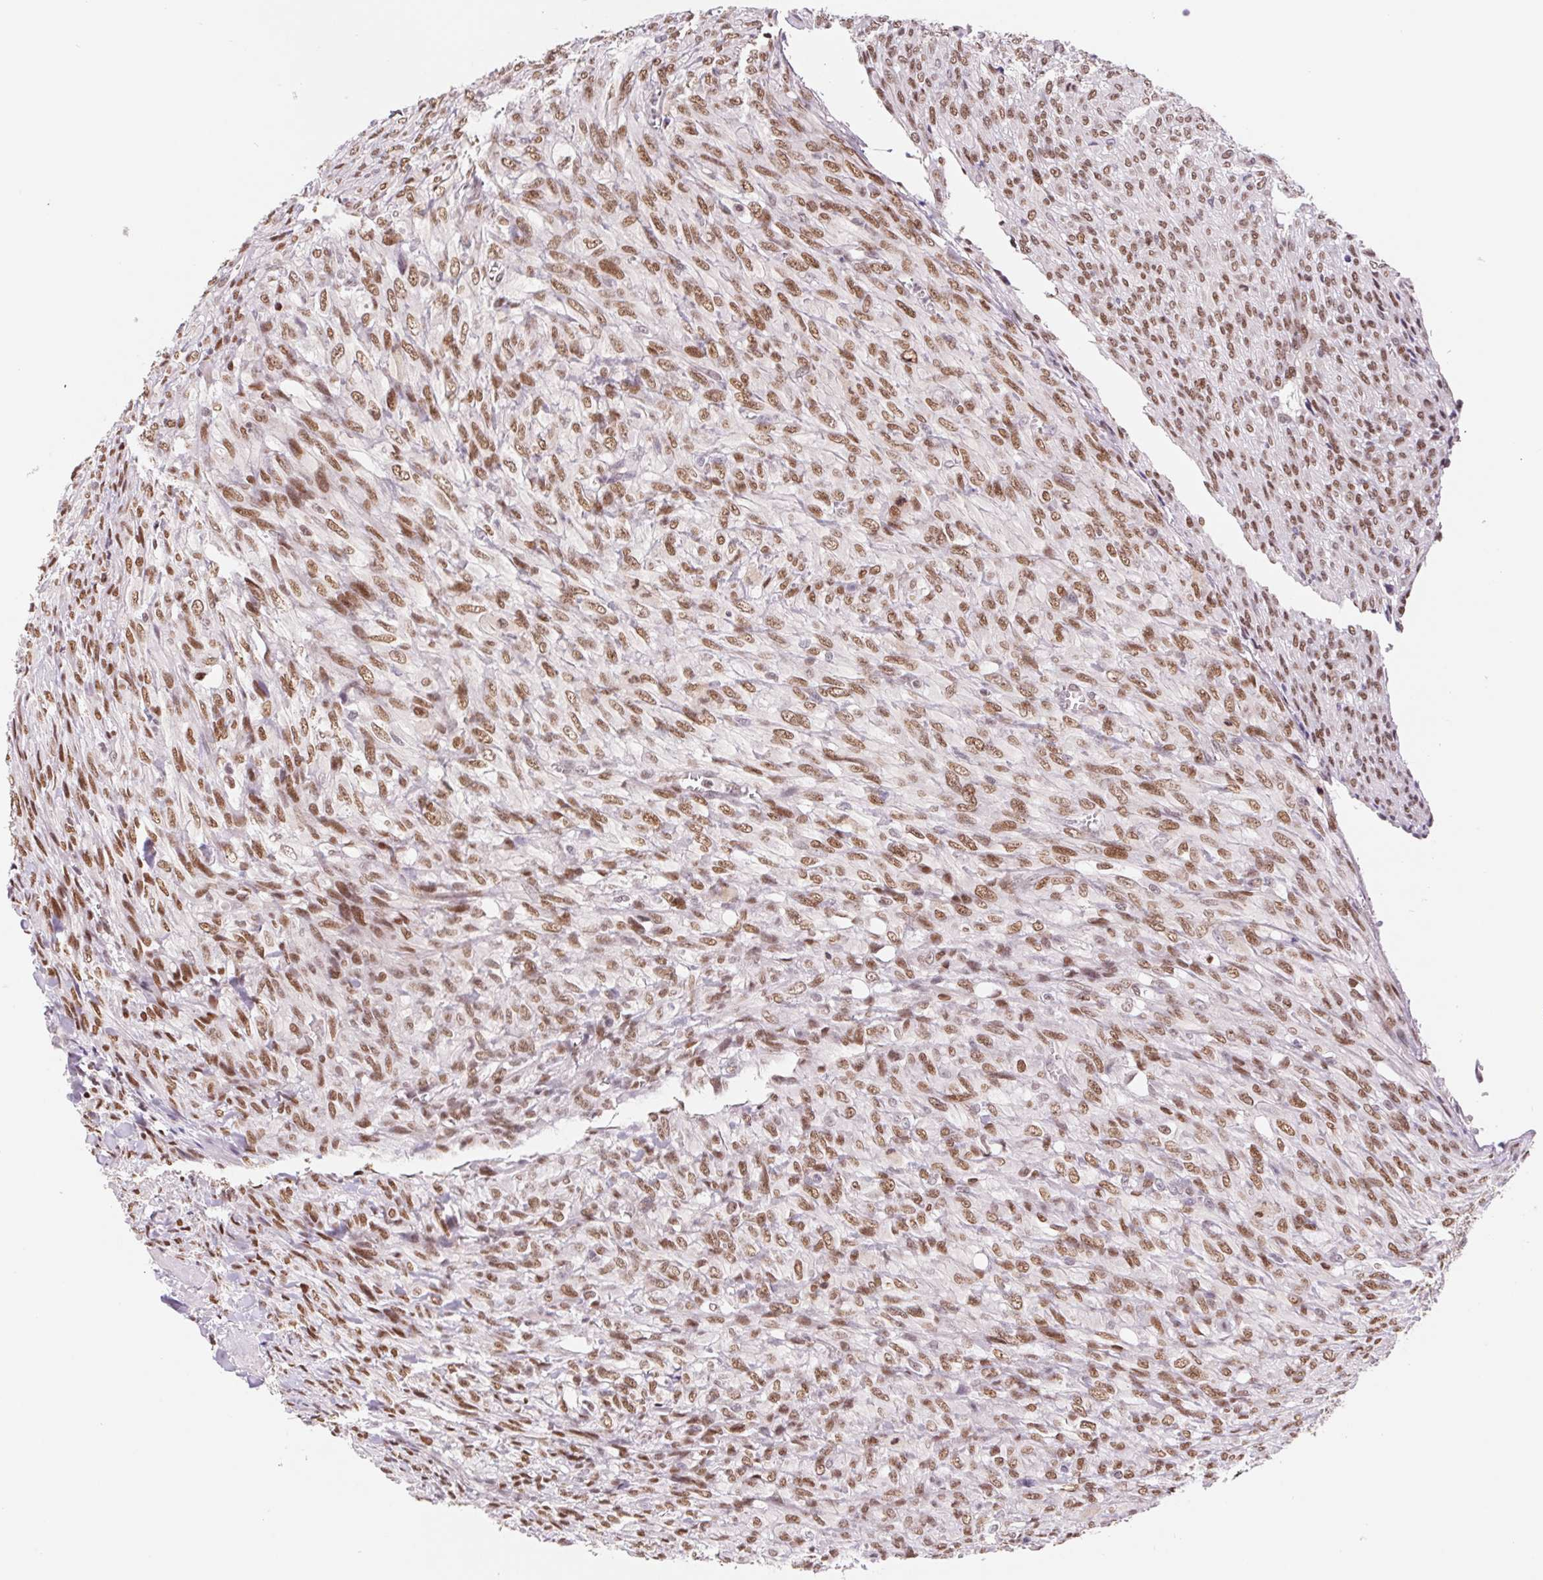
{"staining": {"intensity": "moderate", "quantity": ">75%", "location": "nuclear"}, "tissue": "renal cancer", "cell_type": "Tumor cells", "image_type": "cancer", "snomed": [{"axis": "morphology", "description": "Adenocarcinoma, NOS"}, {"axis": "topography", "description": "Kidney"}], "caption": "A micrograph of human renal cancer (adenocarcinoma) stained for a protein shows moderate nuclear brown staining in tumor cells.", "gene": "TRERF1", "patient": {"sex": "male", "age": 58}}